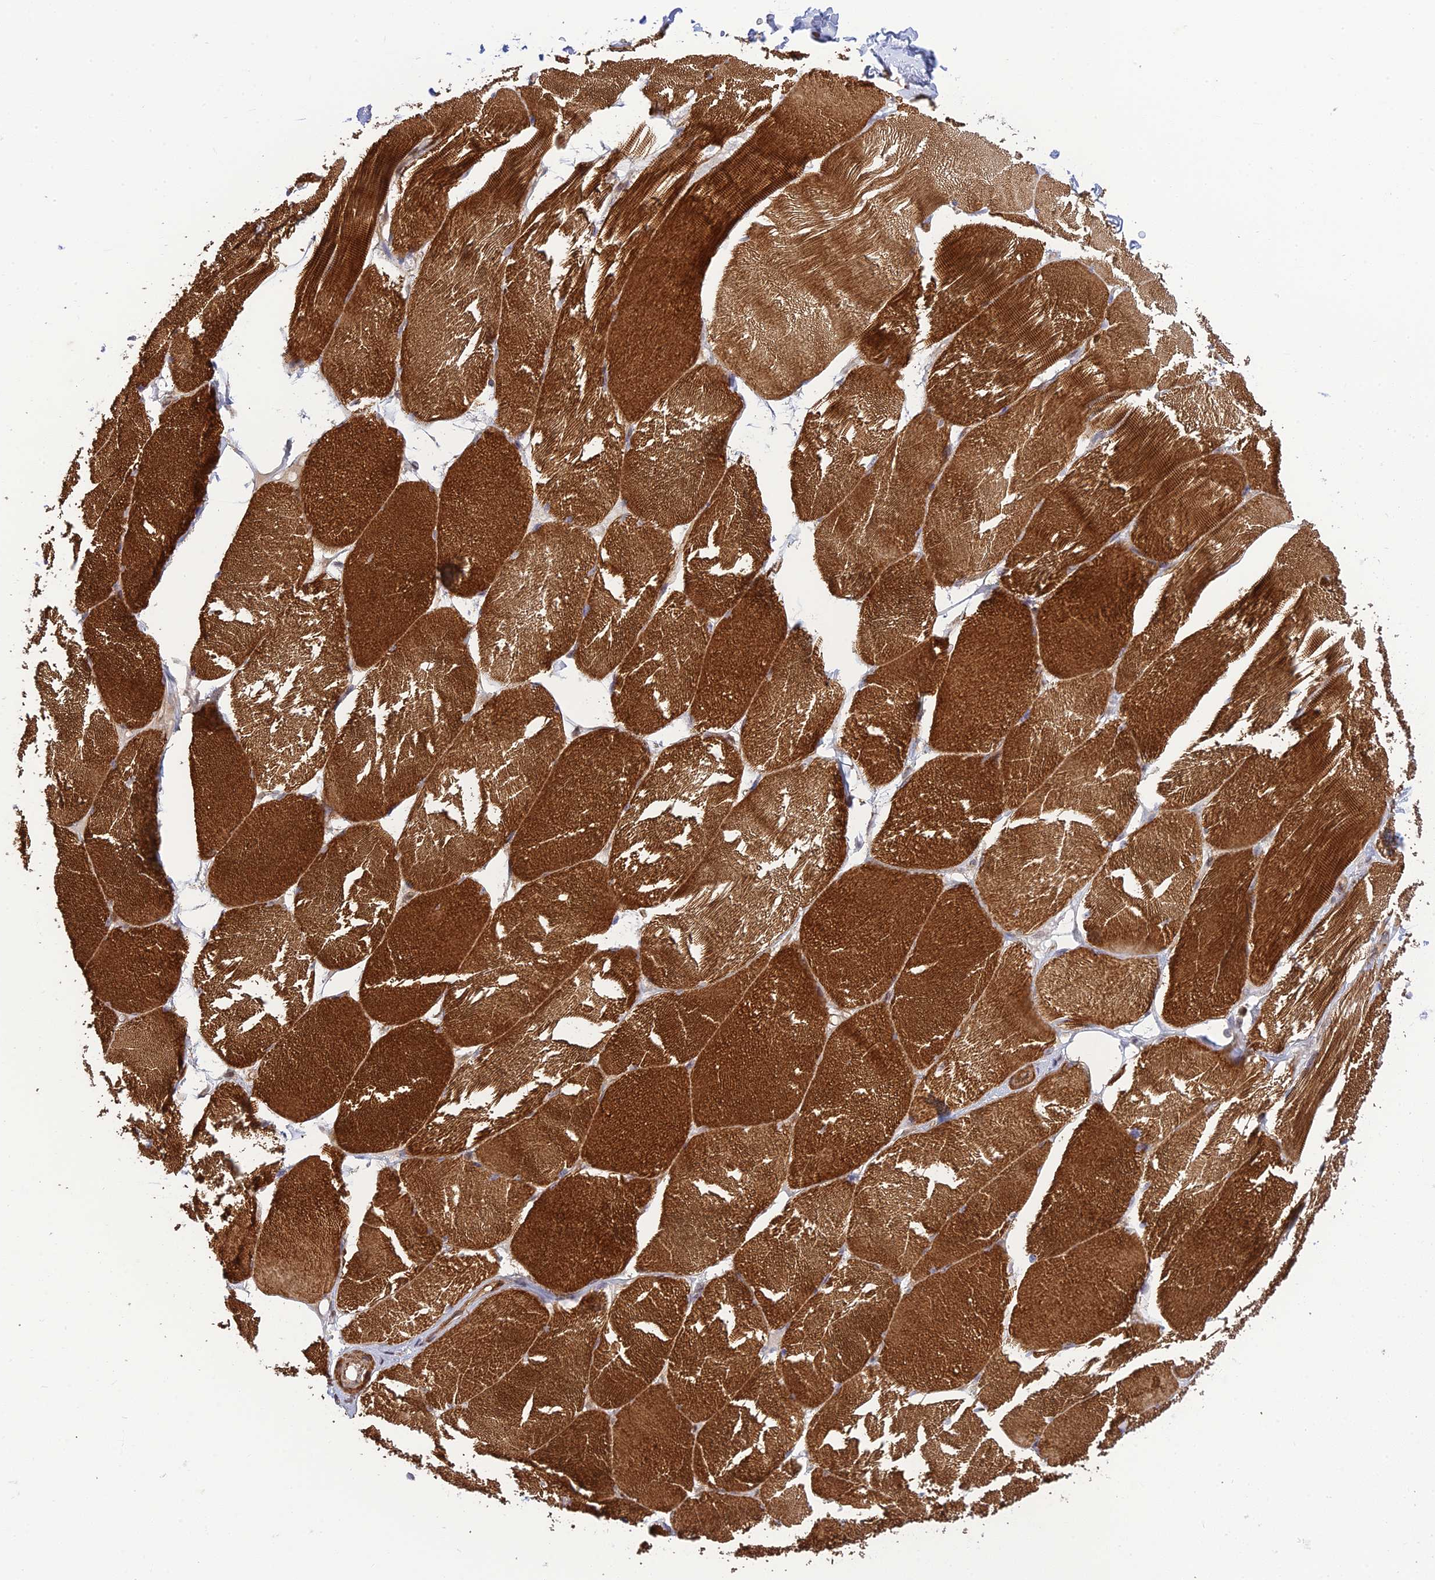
{"staining": {"intensity": "strong", "quantity": ">75%", "location": "cytoplasmic/membranous"}, "tissue": "skeletal muscle", "cell_type": "Myocytes", "image_type": "normal", "snomed": [{"axis": "morphology", "description": "Normal tissue, NOS"}, {"axis": "topography", "description": "Skin"}, {"axis": "topography", "description": "Skeletal muscle"}], "caption": "Protein staining of benign skeletal muscle demonstrates strong cytoplasmic/membranous positivity in approximately >75% of myocytes.", "gene": "ZNF584", "patient": {"sex": "male", "age": 83}}